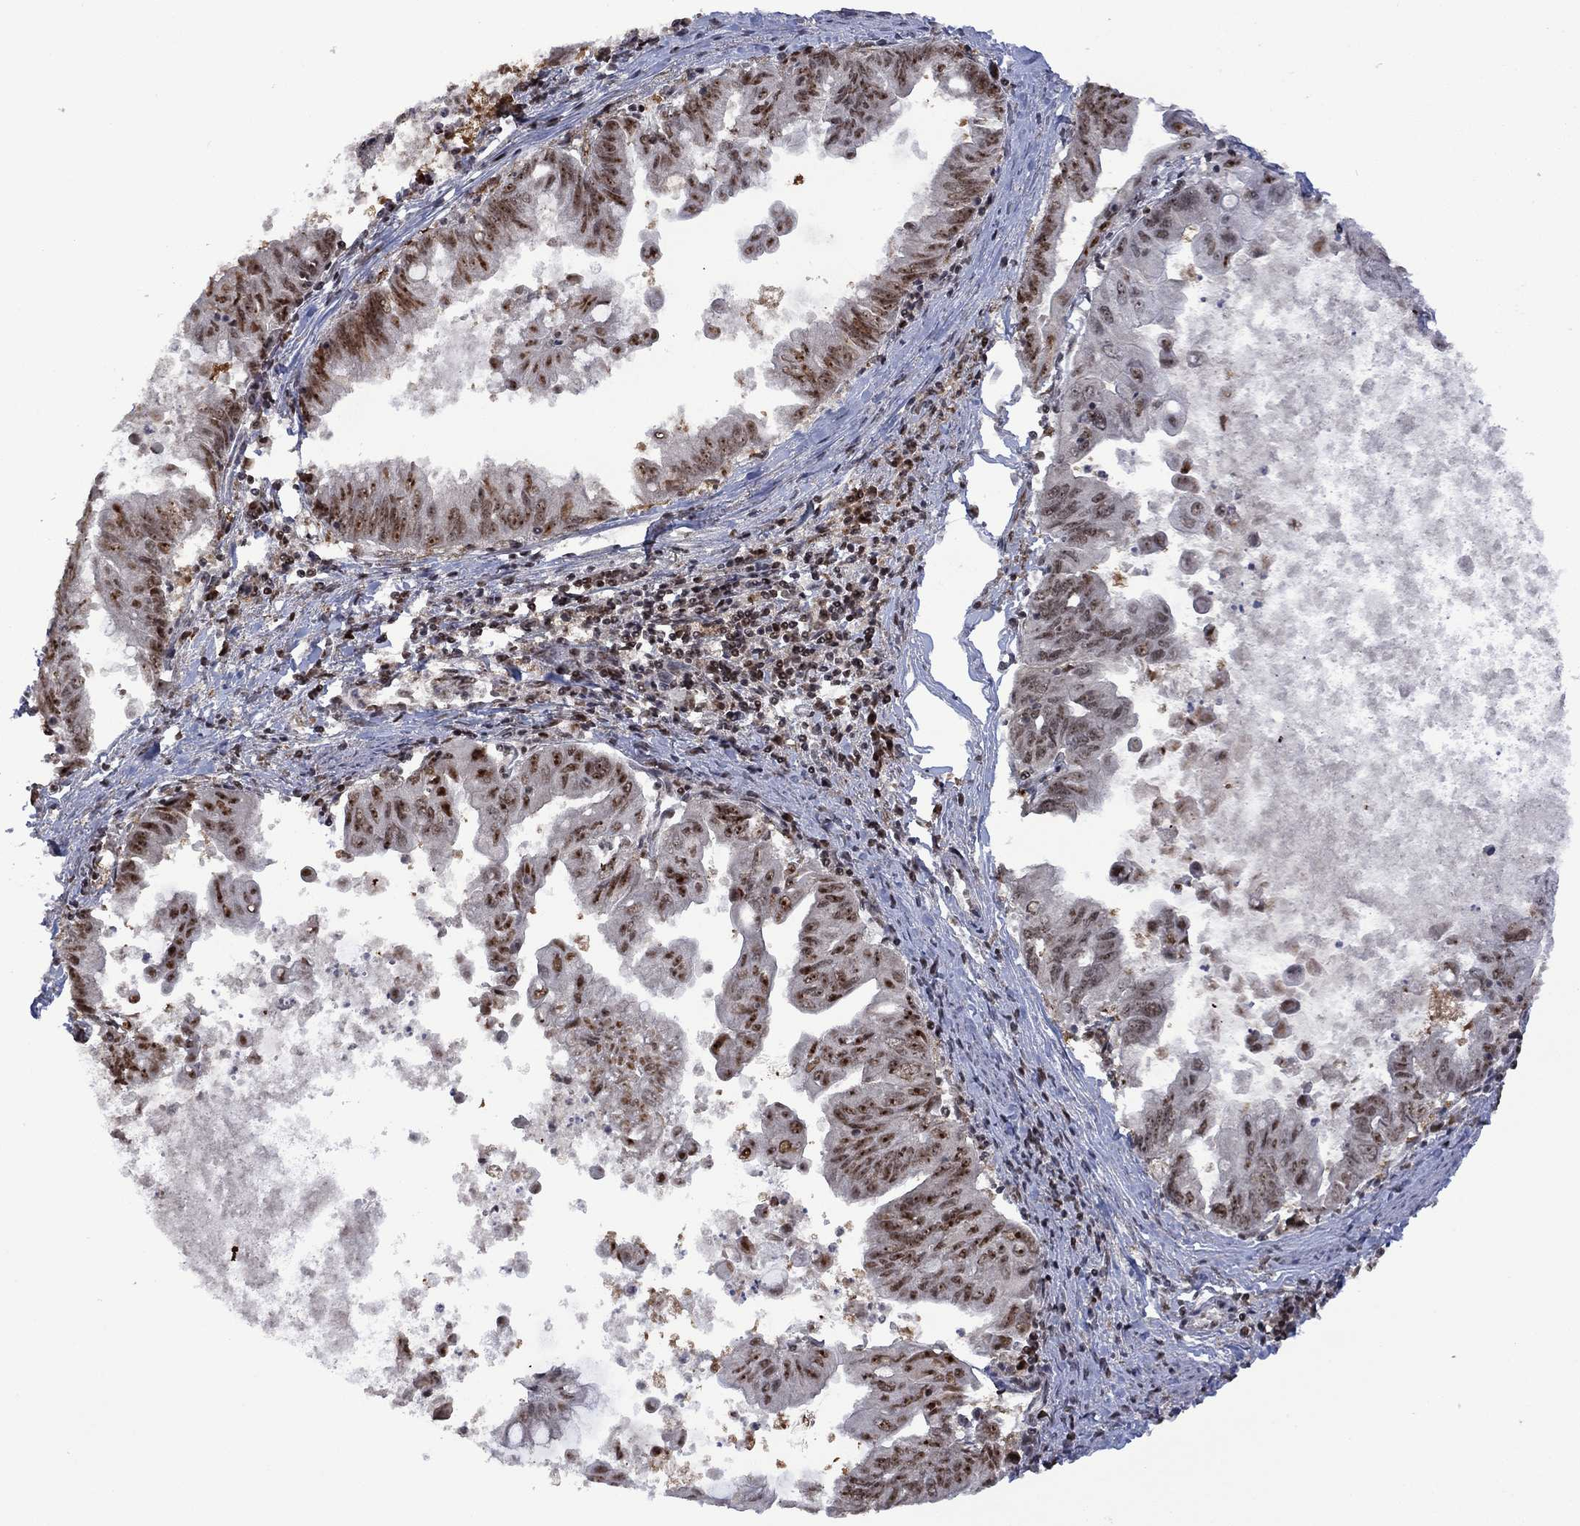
{"staining": {"intensity": "moderate", "quantity": "<25%", "location": "nuclear"}, "tissue": "stomach cancer", "cell_type": "Tumor cells", "image_type": "cancer", "snomed": [{"axis": "morphology", "description": "Adenocarcinoma, NOS"}, {"axis": "topography", "description": "Stomach, upper"}], "caption": "Stomach cancer stained with a protein marker demonstrates moderate staining in tumor cells.", "gene": "FBL", "patient": {"sex": "male", "age": 80}}